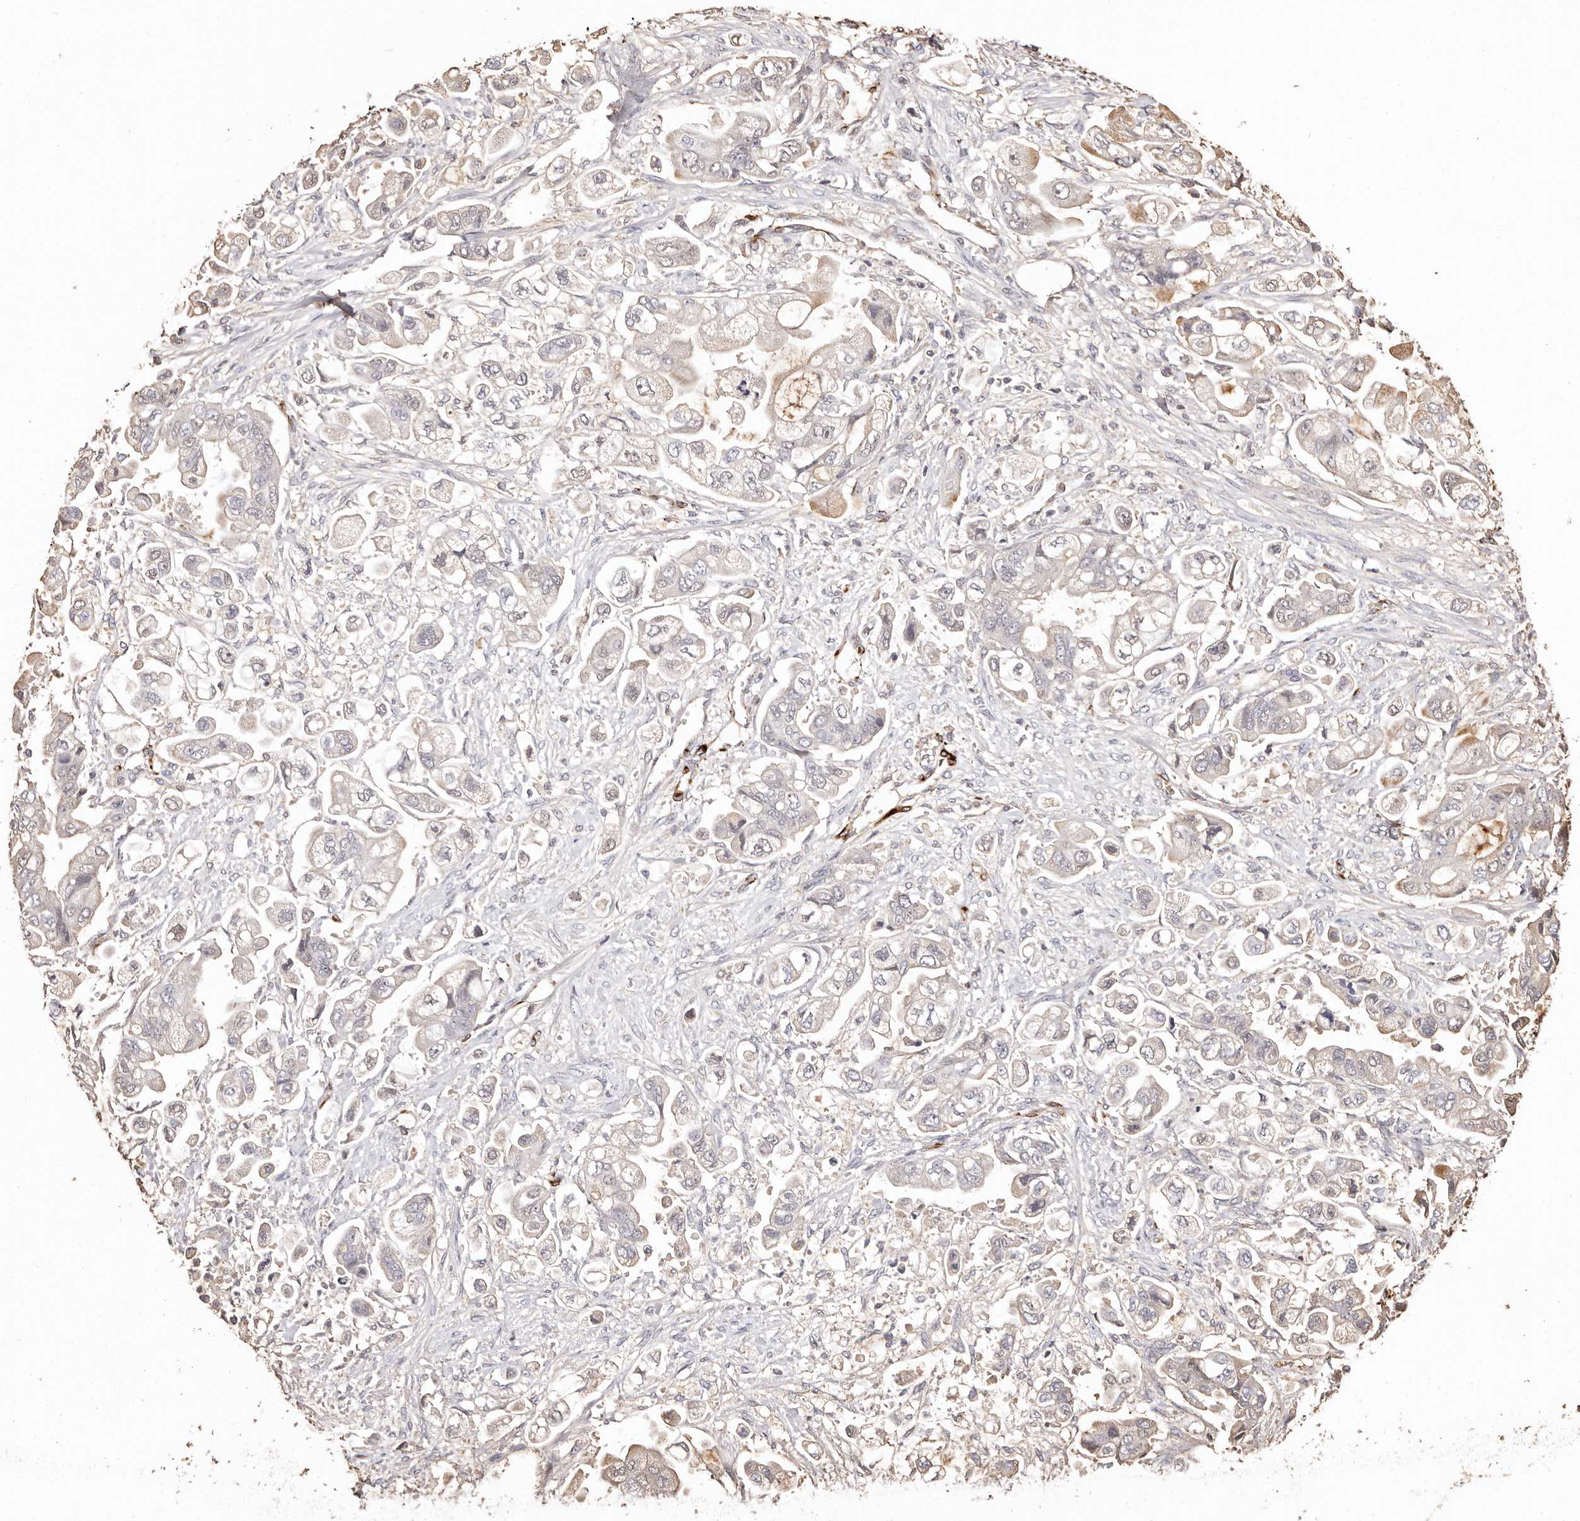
{"staining": {"intensity": "weak", "quantity": "<25%", "location": "cytoplasmic/membranous"}, "tissue": "stomach cancer", "cell_type": "Tumor cells", "image_type": "cancer", "snomed": [{"axis": "morphology", "description": "Adenocarcinoma, NOS"}, {"axis": "topography", "description": "Stomach"}], "caption": "An IHC photomicrograph of stomach adenocarcinoma is shown. There is no staining in tumor cells of stomach adenocarcinoma.", "gene": "ZNF557", "patient": {"sex": "male", "age": 62}}